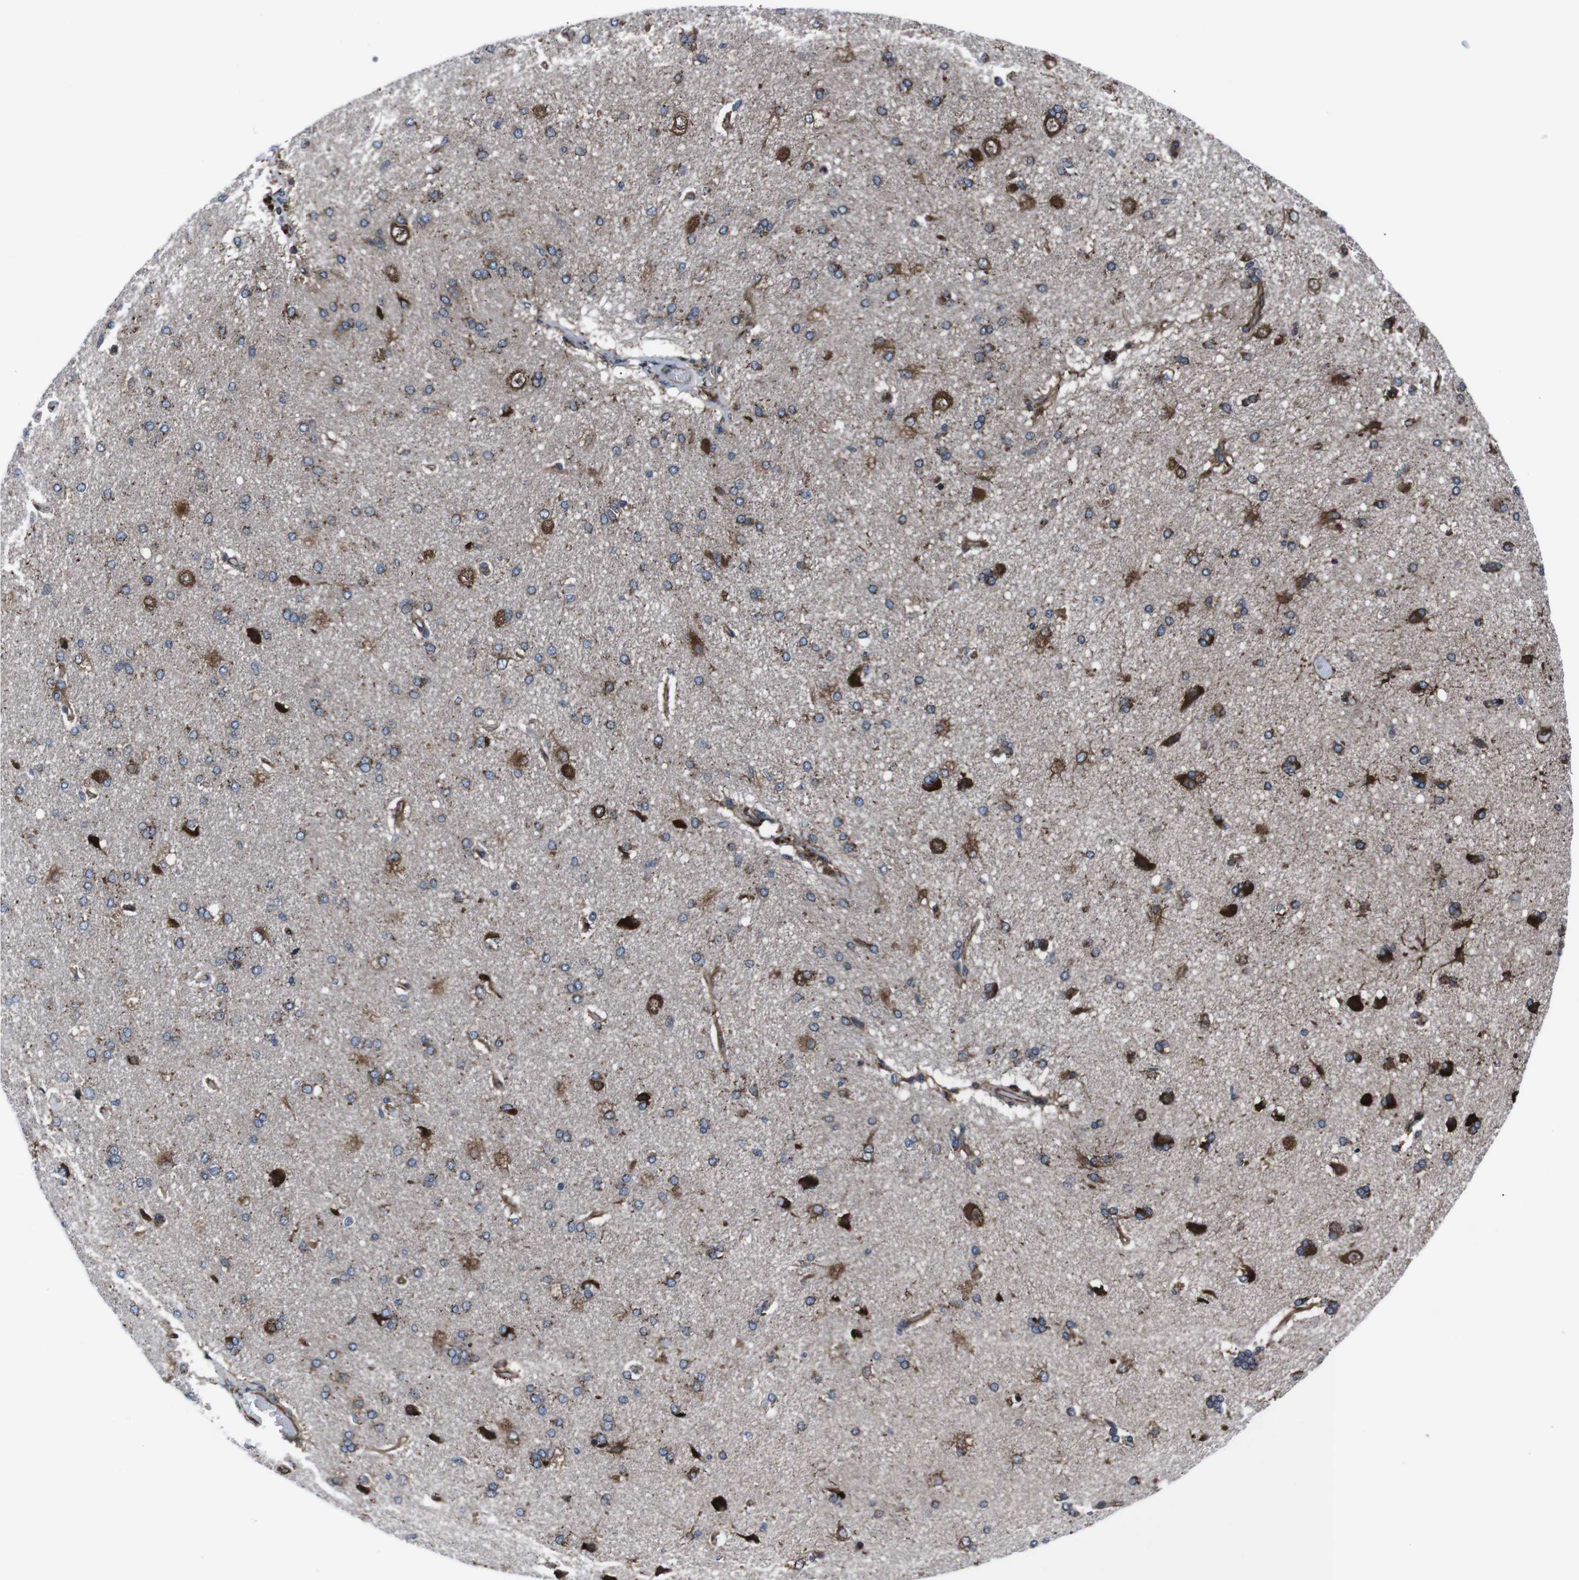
{"staining": {"intensity": "moderate", "quantity": ">75%", "location": "cytoplasmic/membranous"}, "tissue": "cerebral cortex", "cell_type": "Endothelial cells", "image_type": "normal", "snomed": [{"axis": "morphology", "description": "Normal tissue, NOS"}, {"axis": "topography", "description": "Cerebral cortex"}], "caption": "Endothelial cells demonstrate moderate cytoplasmic/membranous staining in approximately >75% of cells in unremarkable cerebral cortex. The staining was performed using DAB, with brown indicating positive protein expression. Nuclei are stained blue with hematoxylin.", "gene": "EIF4A2", "patient": {"sex": "male", "age": 62}}